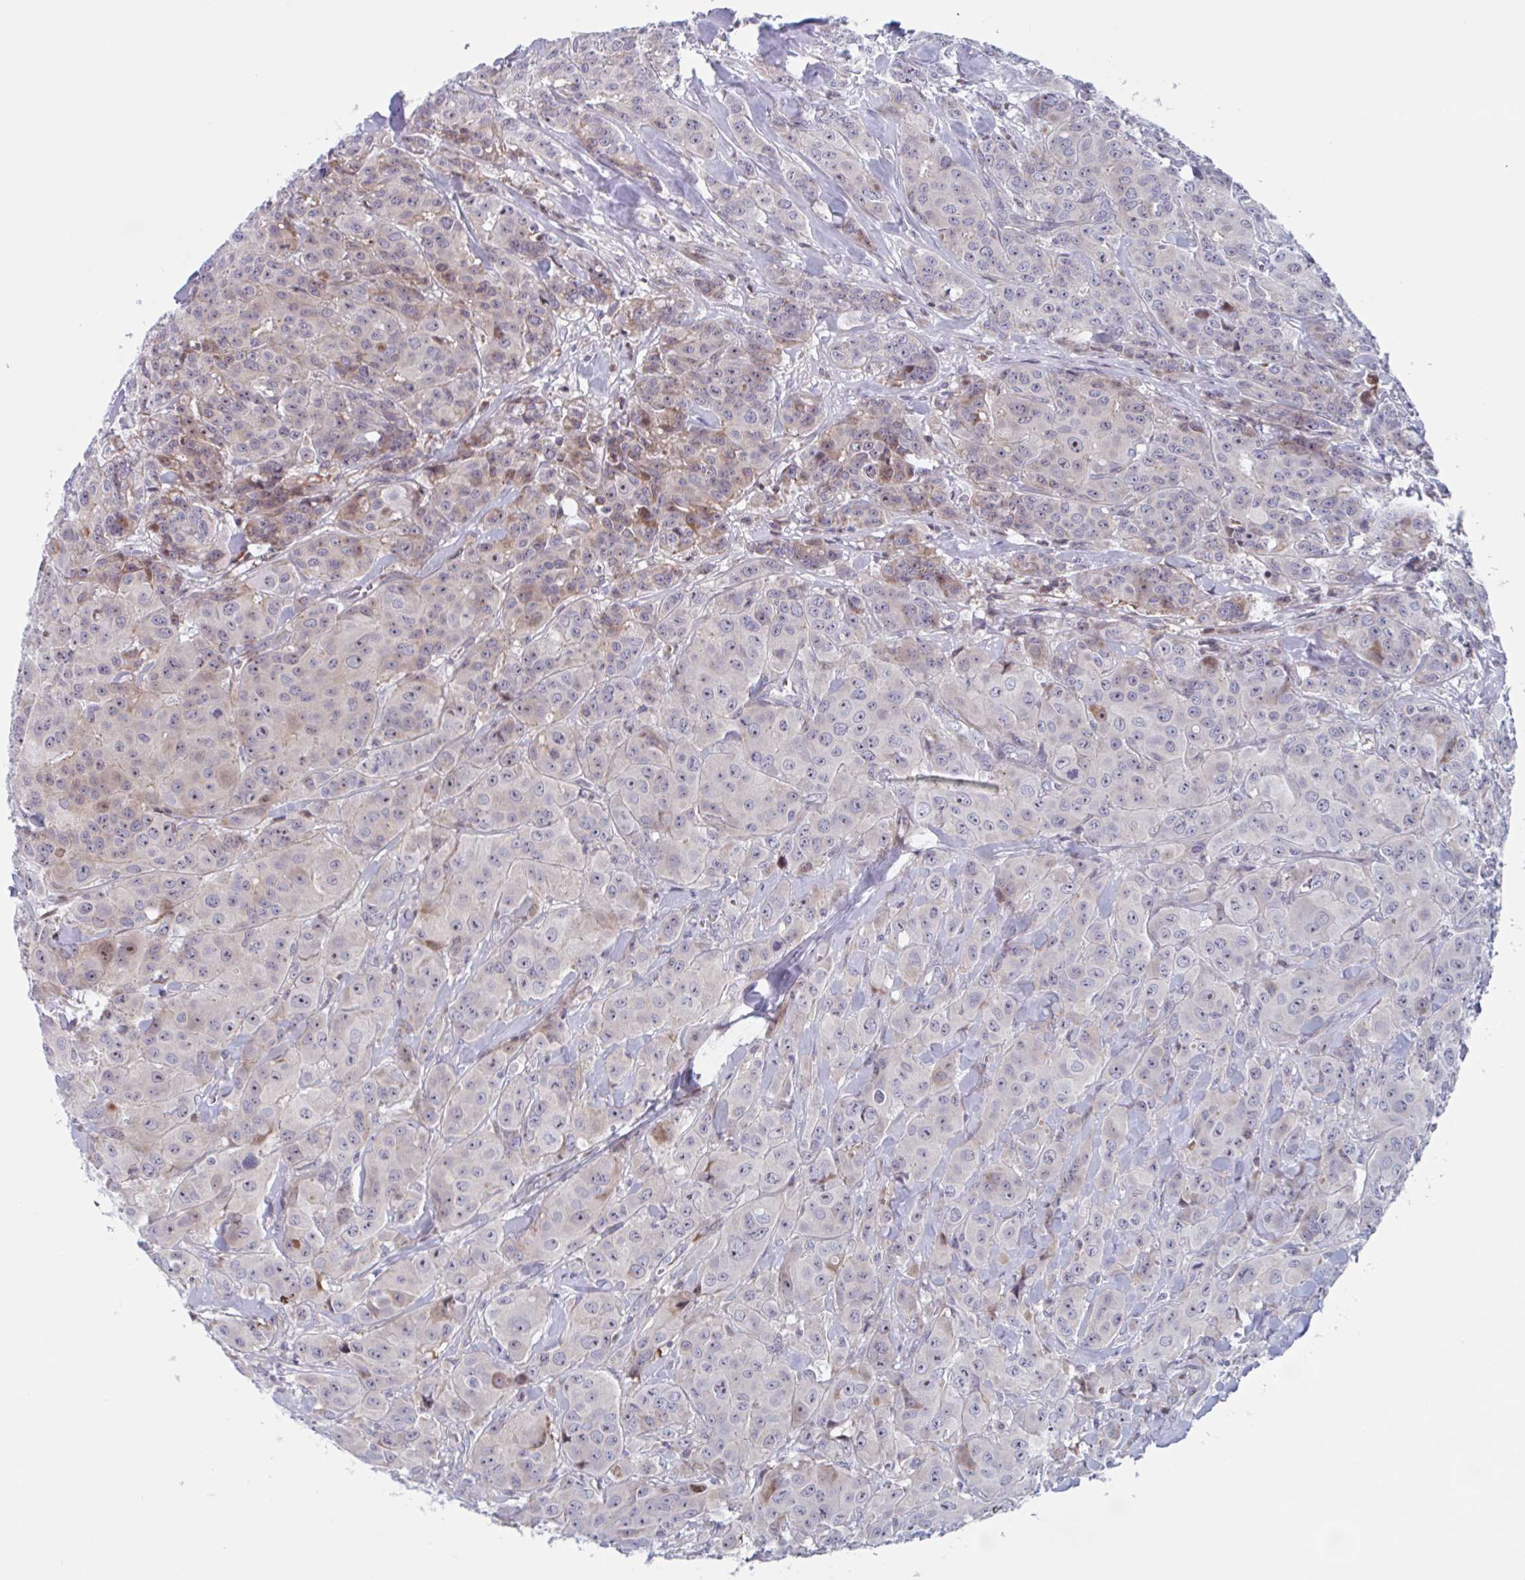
{"staining": {"intensity": "weak", "quantity": "25%-75%", "location": "cytoplasmic/membranous,nuclear"}, "tissue": "breast cancer", "cell_type": "Tumor cells", "image_type": "cancer", "snomed": [{"axis": "morphology", "description": "Normal tissue, NOS"}, {"axis": "morphology", "description": "Duct carcinoma"}, {"axis": "topography", "description": "Breast"}], "caption": "Breast cancer stained for a protein displays weak cytoplasmic/membranous and nuclear positivity in tumor cells. The staining is performed using DAB brown chromogen to label protein expression. The nuclei are counter-stained blue using hematoxylin.", "gene": "DUXA", "patient": {"sex": "female", "age": 43}}